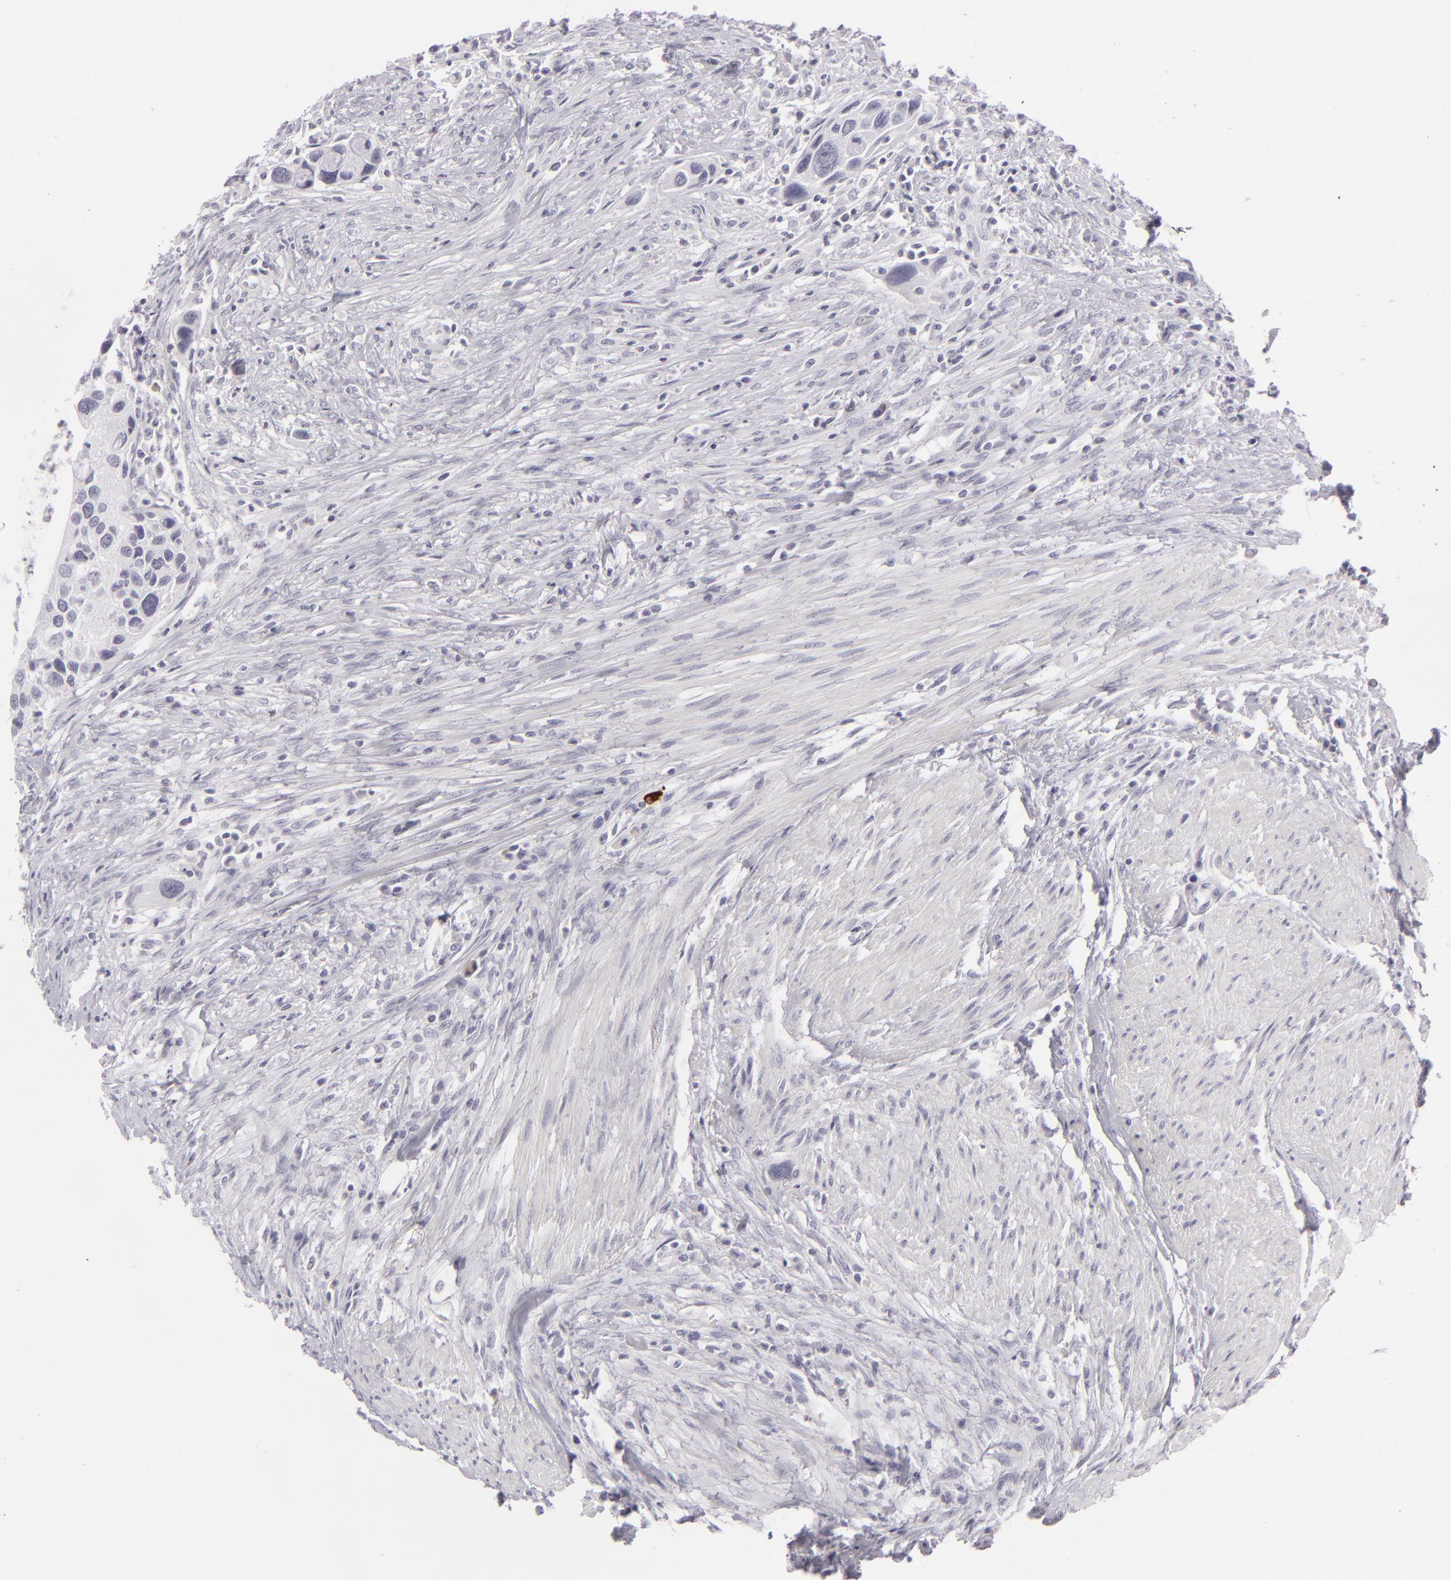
{"staining": {"intensity": "negative", "quantity": "none", "location": "none"}, "tissue": "urothelial cancer", "cell_type": "Tumor cells", "image_type": "cancer", "snomed": [{"axis": "morphology", "description": "Urothelial carcinoma, High grade"}, {"axis": "topography", "description": "Urinary bladder"}], "caption": "Immunohistochemistry of high-grade urothelial carcinoma reveals no expression in tumor cells.", "gene": "CDX2", "patient": {"sex": "male", "age": 66}}